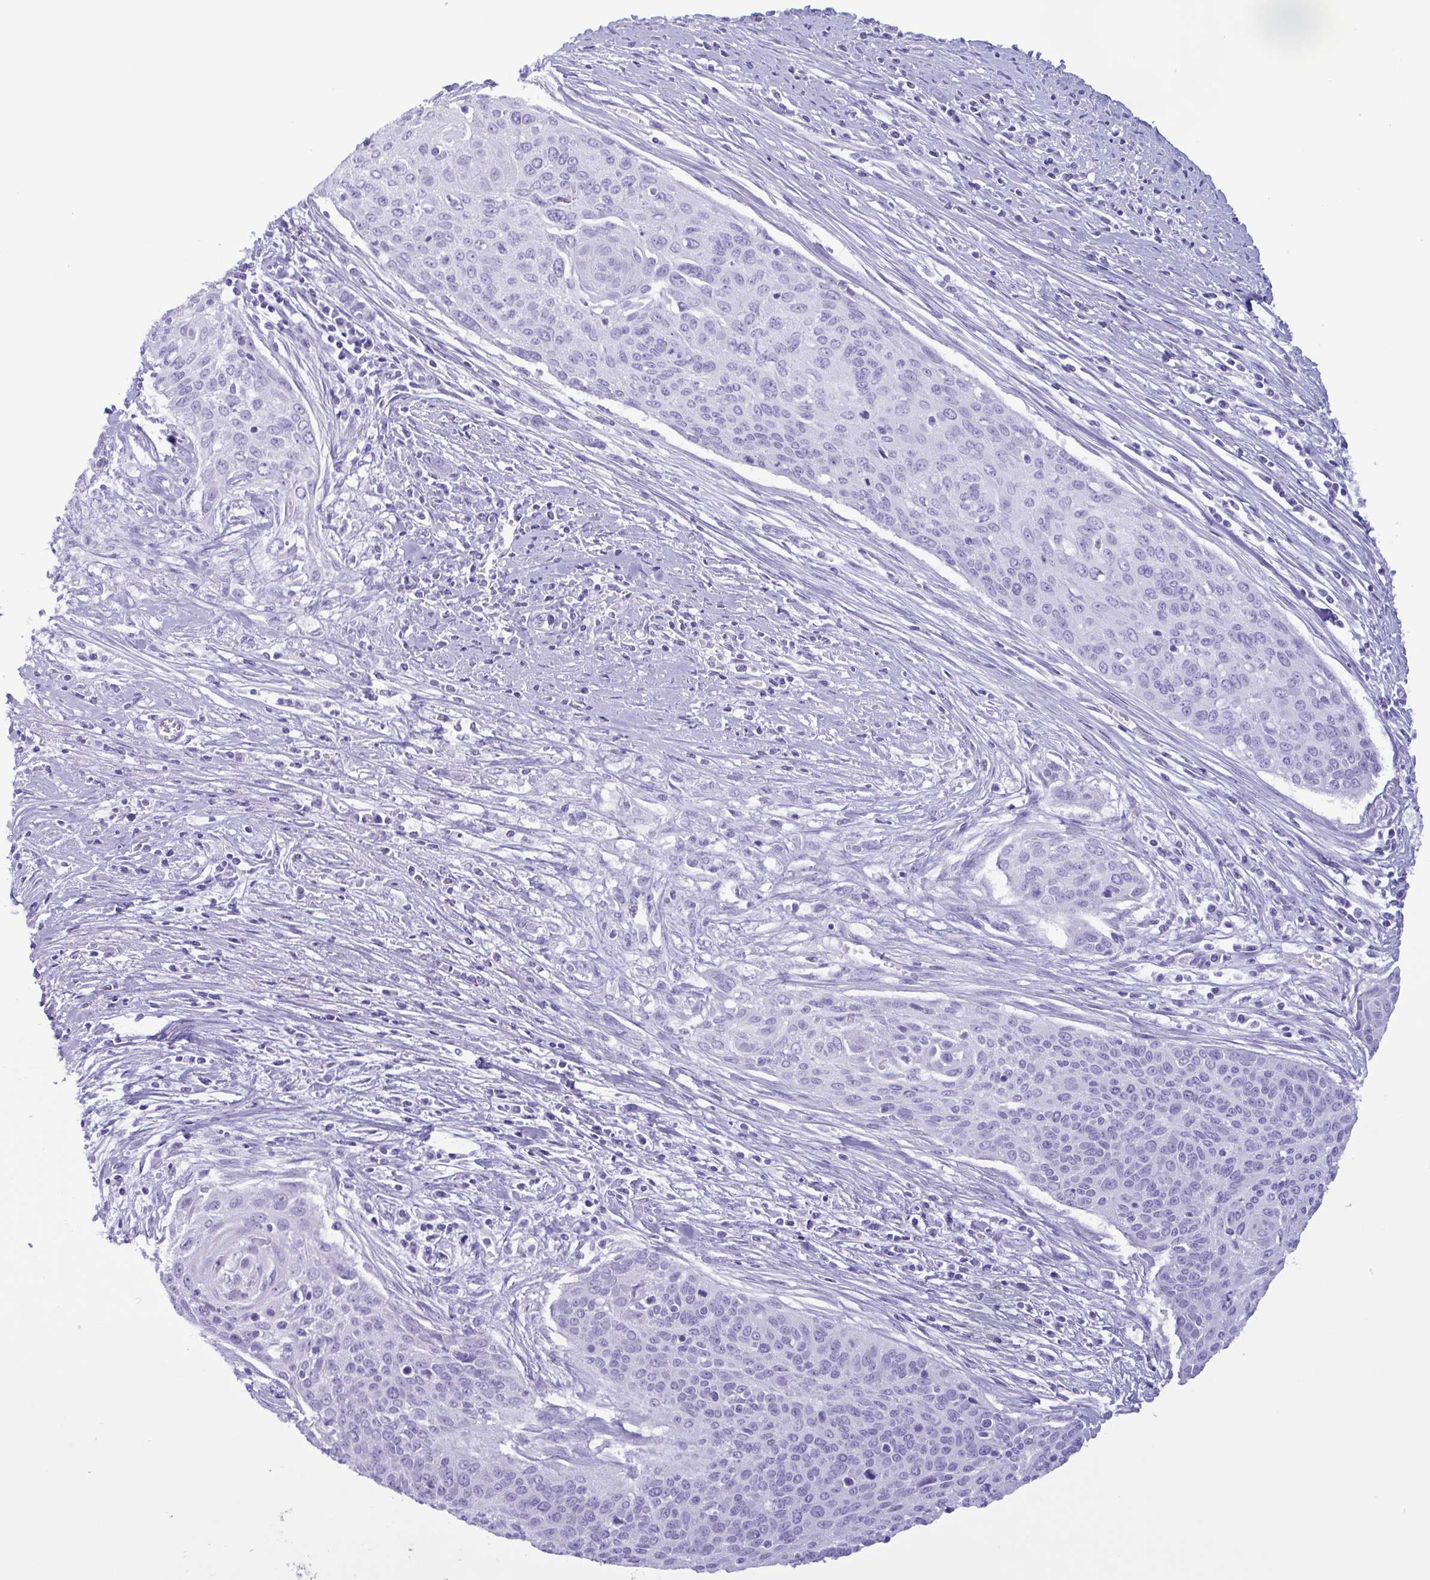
{"staining": {"intensity": "negative", "quantity": "none", "location": "none"}, "tissue": "cervical cancer", "cell_type": "Tumor cells", "image_type": "cancer", "snomed": [{"axis": "morphology", "description": "Squamous cell carcinoma, NOS"}, {"axis": "topography", "description": "Cervix"}], "caption": "Cervical squamous cell carcinoma stained for a protein using immunohistochemistry (IHC) demonstrates no staining tumor cells.", "gene": "LTF", "patient": {"sex": "female", "age": 55}}